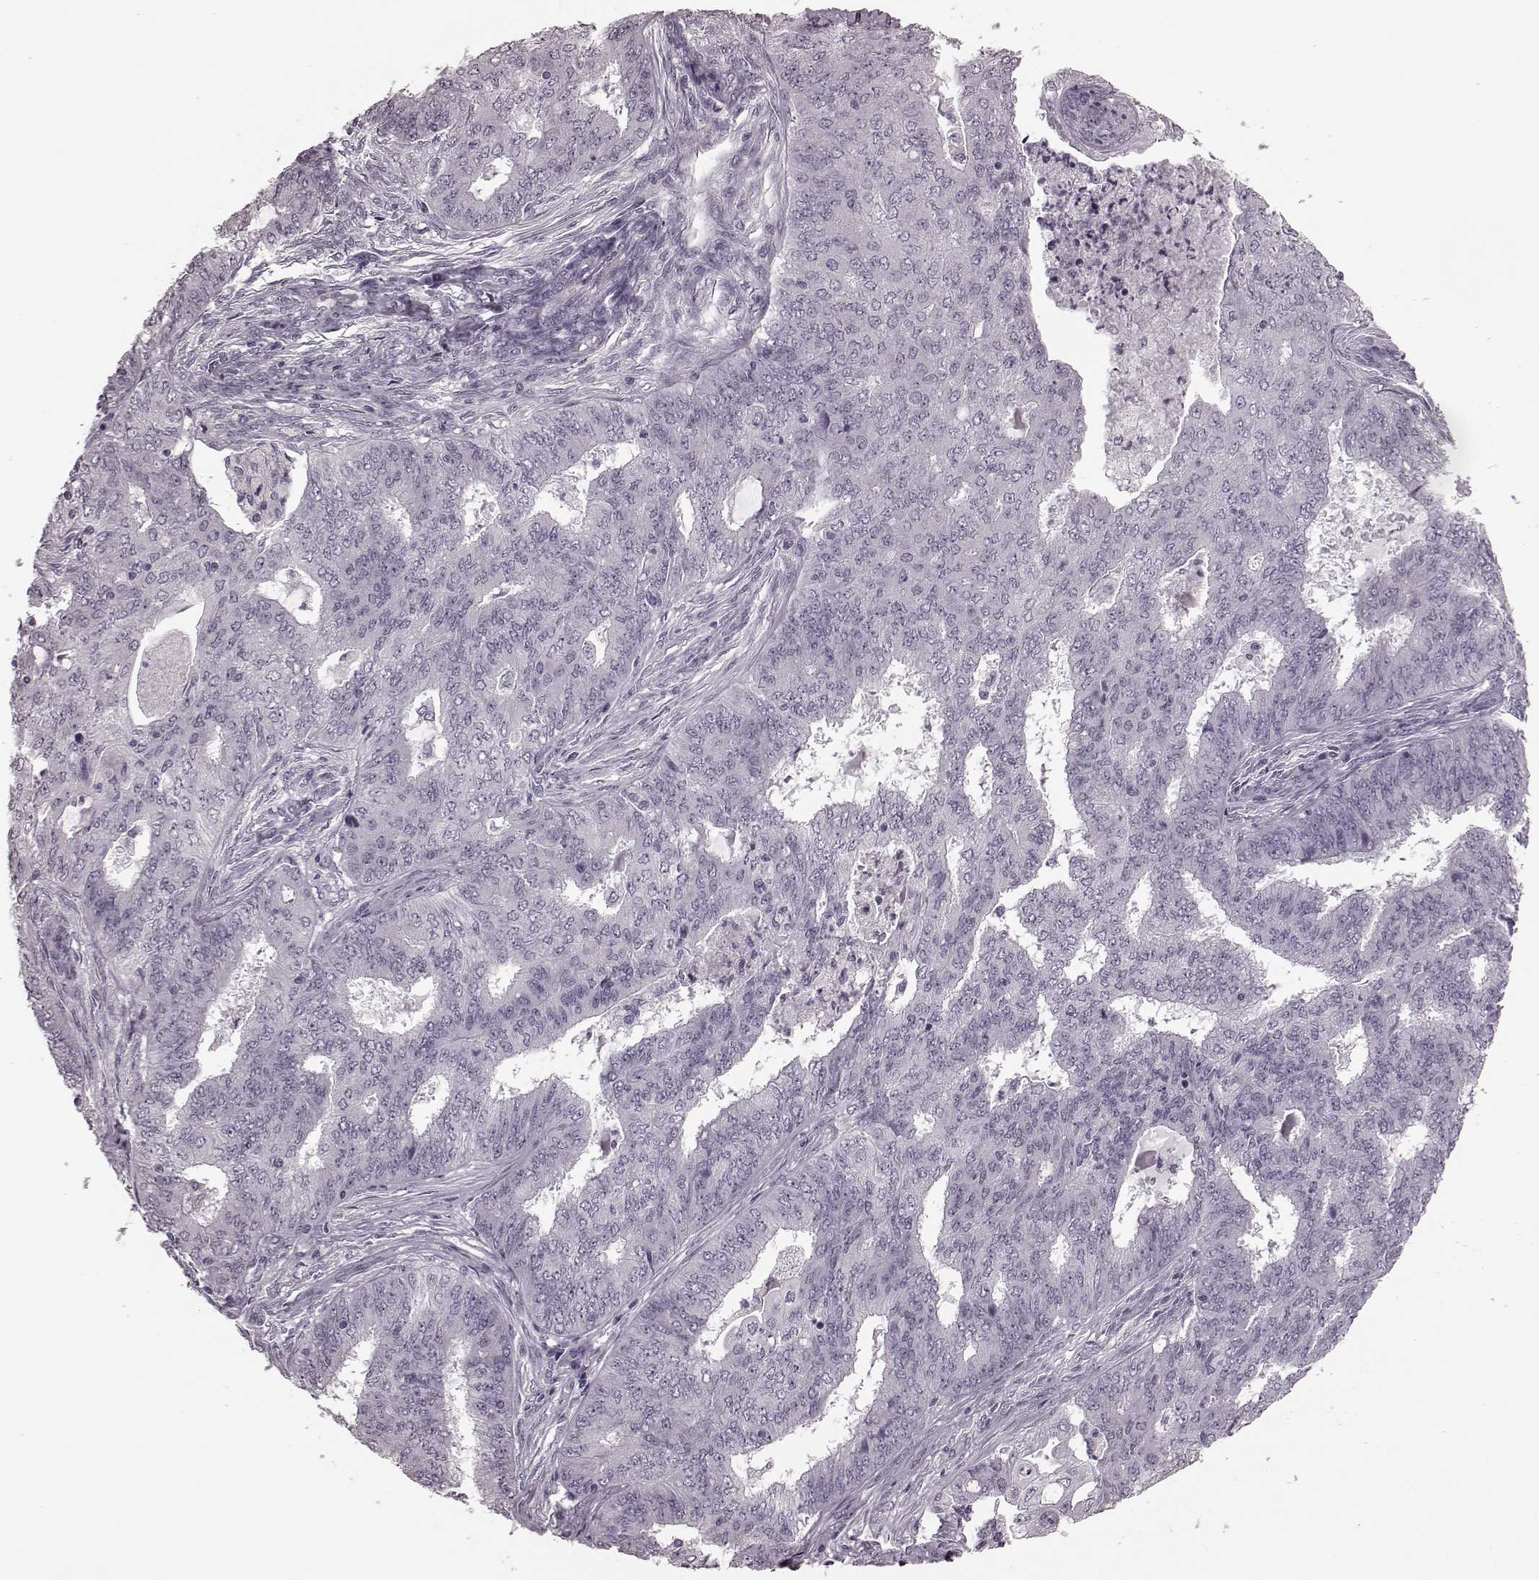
{"staining": {"intensity": "negative", "quantity": "none", "location": "none"}, "tissue": "endometrial cancer", "cell_type": "Tumor cells", "image_type": "cancer", "snomed": [{"axis": "morphology", "description": "Adenocarcinoma, NOS"}, {"axis": "topography", "description": "Endometrium"}], "caption": "The image demonstrates no significant expression in tumor cells of endometrial cancer (adenocarcinoma).", "gene": "TRPM1", "patient": {"sex": "female", "age": 62}}